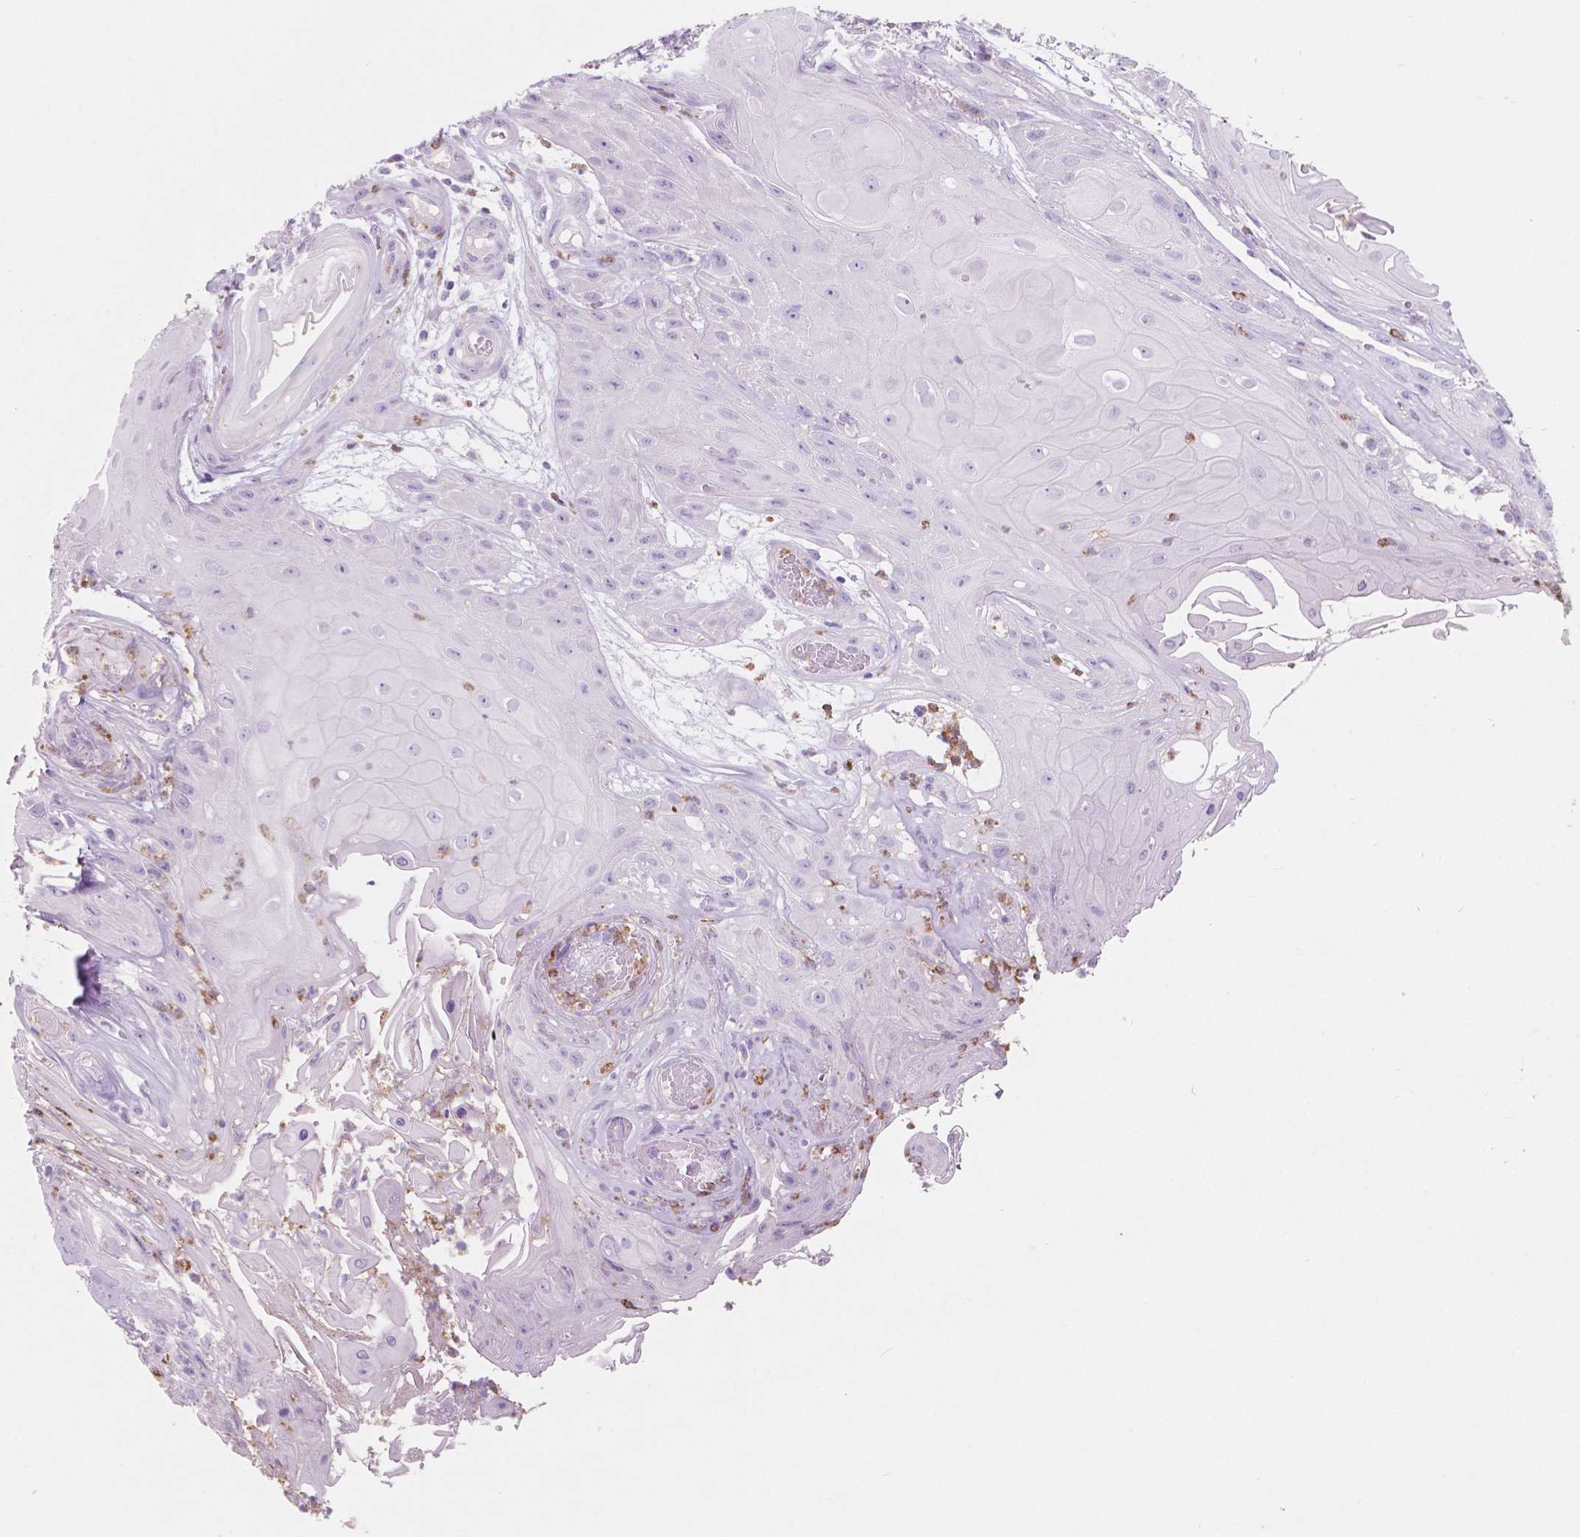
{"staining": {"intensity": "negative", "quantity": "none", "location": "none"}, "tissue": "skin cancer", "cell_type": "Tumor cells", "image_type": "cancer", "snomed": [{"axis": "morphology", "description": "Squamous cell carcinoma, NOS"}, {"axis": "topography", "description": "Skin"}], "caption": "This micrograph is of skin cancer (squamous cell carcinoma) stained with immunohistochemistry (IHC) to label a protein in brown with the nuclei are counter-stained blue. There is no staining in tumor cells. (DAB (3,3'-diaminobenzidine) immunohistochemistry with hematoxylin counter stain).", "gene": "CUZD1", "patient": {"sex": "male", "age": 62}}